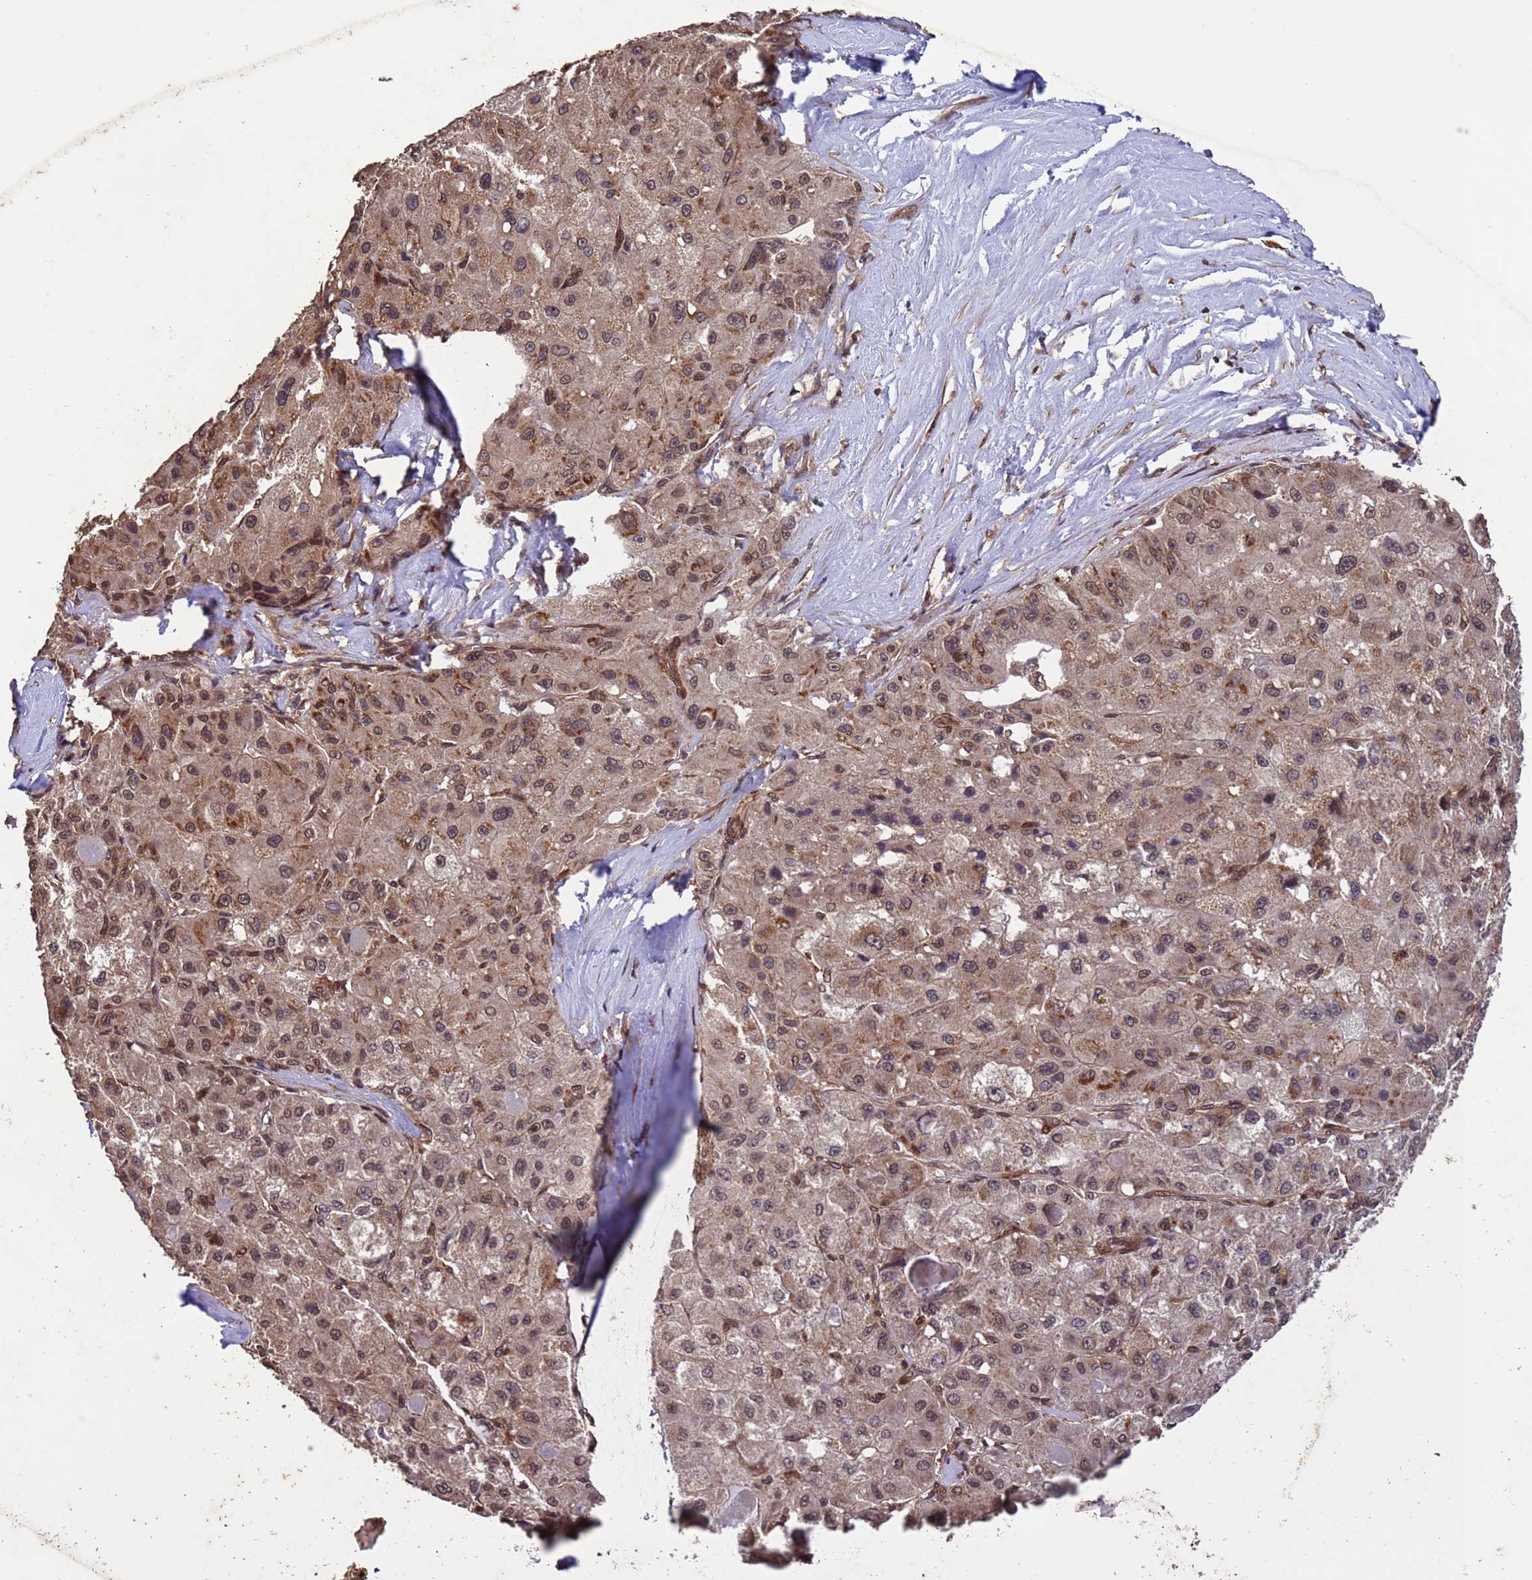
{"staining": {"intensity": "moderate", "quantity": ">75%", "location": "cytoplasmic/membranous,nuclear"}, "tissue": "liver cancer", "cell_type": "Tumor cells", "image_type": "cancer", "snomed": [{"axis": "morphology", "description": "Carcinoma, Hepatocellular, NOS"}, {"axis": "topography", "description": "Liver"}], "caption": "Protein analysis of liver cancer (hepatocellular carcinoma) tissue displays moderate cytoplasmic/membranous and nuclear positivity in about >75% of tumor cells.", "gene": "VSTM4", "patient": {"sex": "male", "age": 80}}